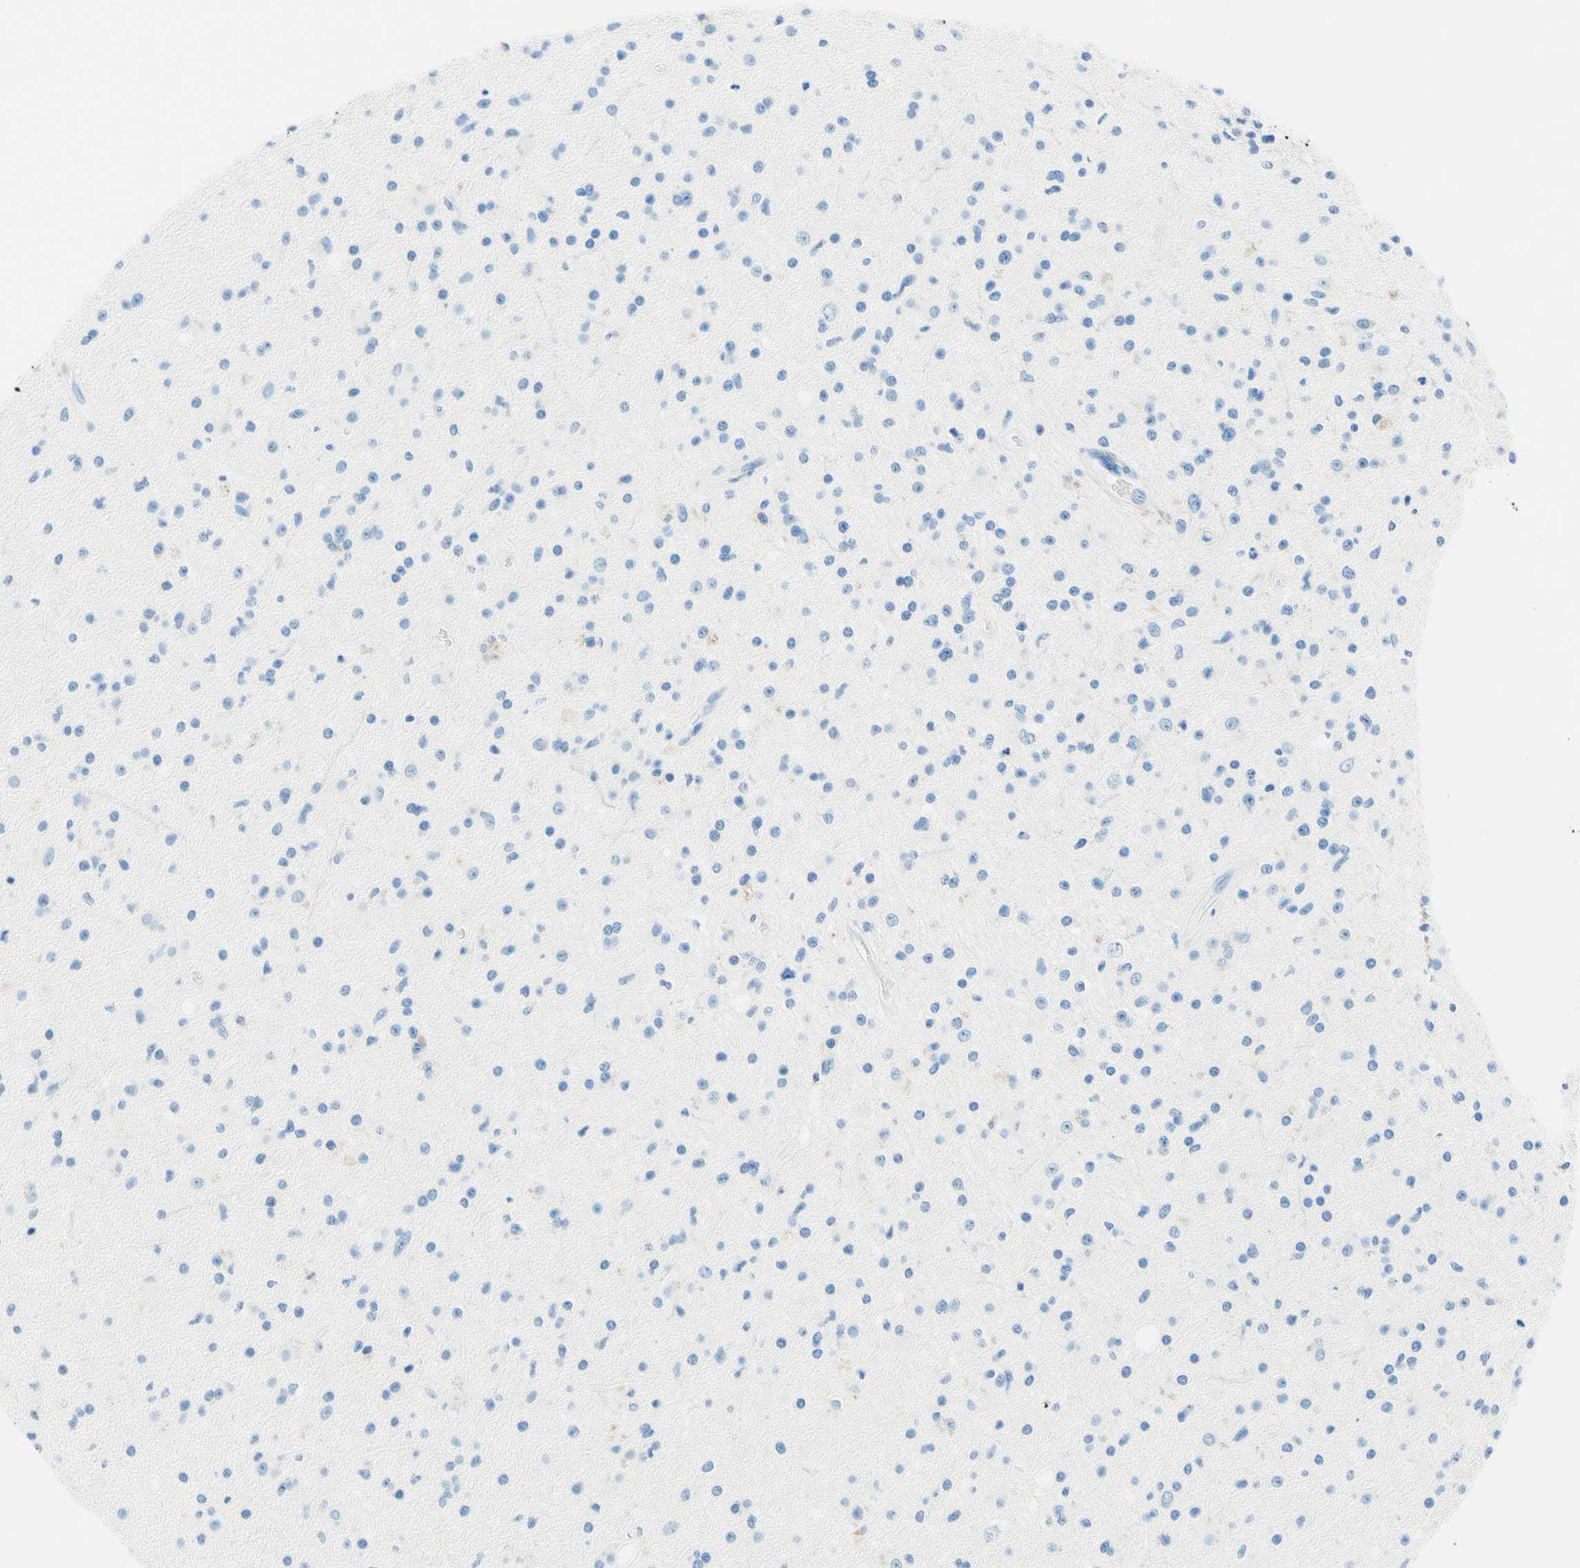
{"staining": {"intensity": "negative", "quantity": "none", "location": "none"}, "tissue": "glioma", "cell_type": "Tumor cells", "image_type": "cancer", "snomed": [{"axis": "morphology", "description": "Glioma, malignant, High grade"}, {"axis": "topography", "description": "Brain"}], "caption": "This is a image of immunohistochemistry staining of glioma, which shows no positivity in tumor cells.", "gene": "MFAP5", "patient": {"sex": "male", "age": 33}}